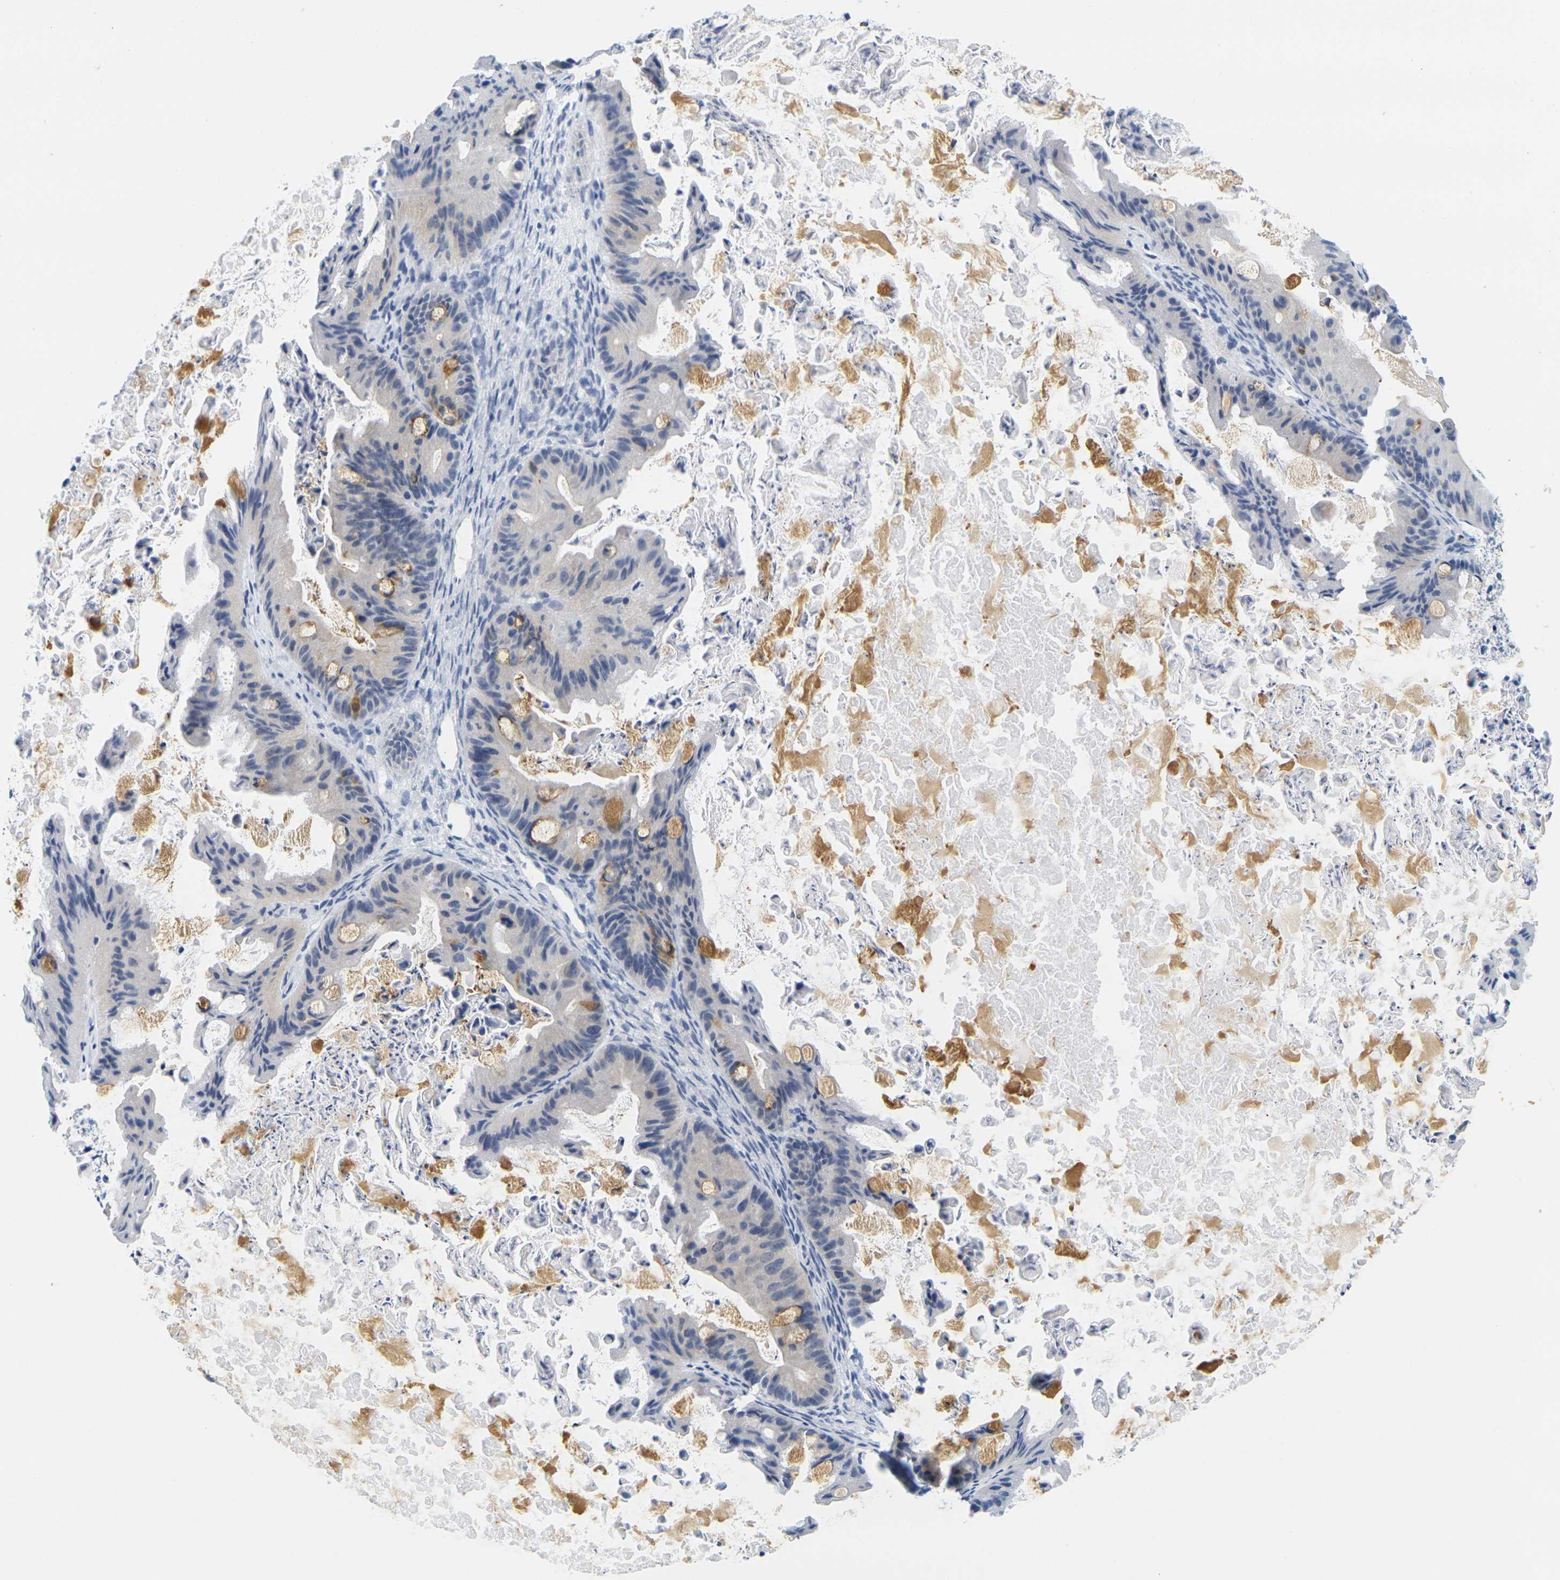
{"staining": {"intensity": "weak", "quantity": "<25%", "location": "cytoplasmic/membranous"}, "tissue": "ovarian cancer", "cell_type": "Tumor cells", "image_type": "cancer", "snomed": [{"axis": "morphology", "description": "Cystadenocarcinoma, mucinous, NOS"}, {"axis": "topography", "description": "Ovary"}], "caption": "A histopathology image of human ovarian cancer is negative for staining in tumor cells.", "gene": "HLA-DOB", "patient": {"sex": "female", "age": 37}}